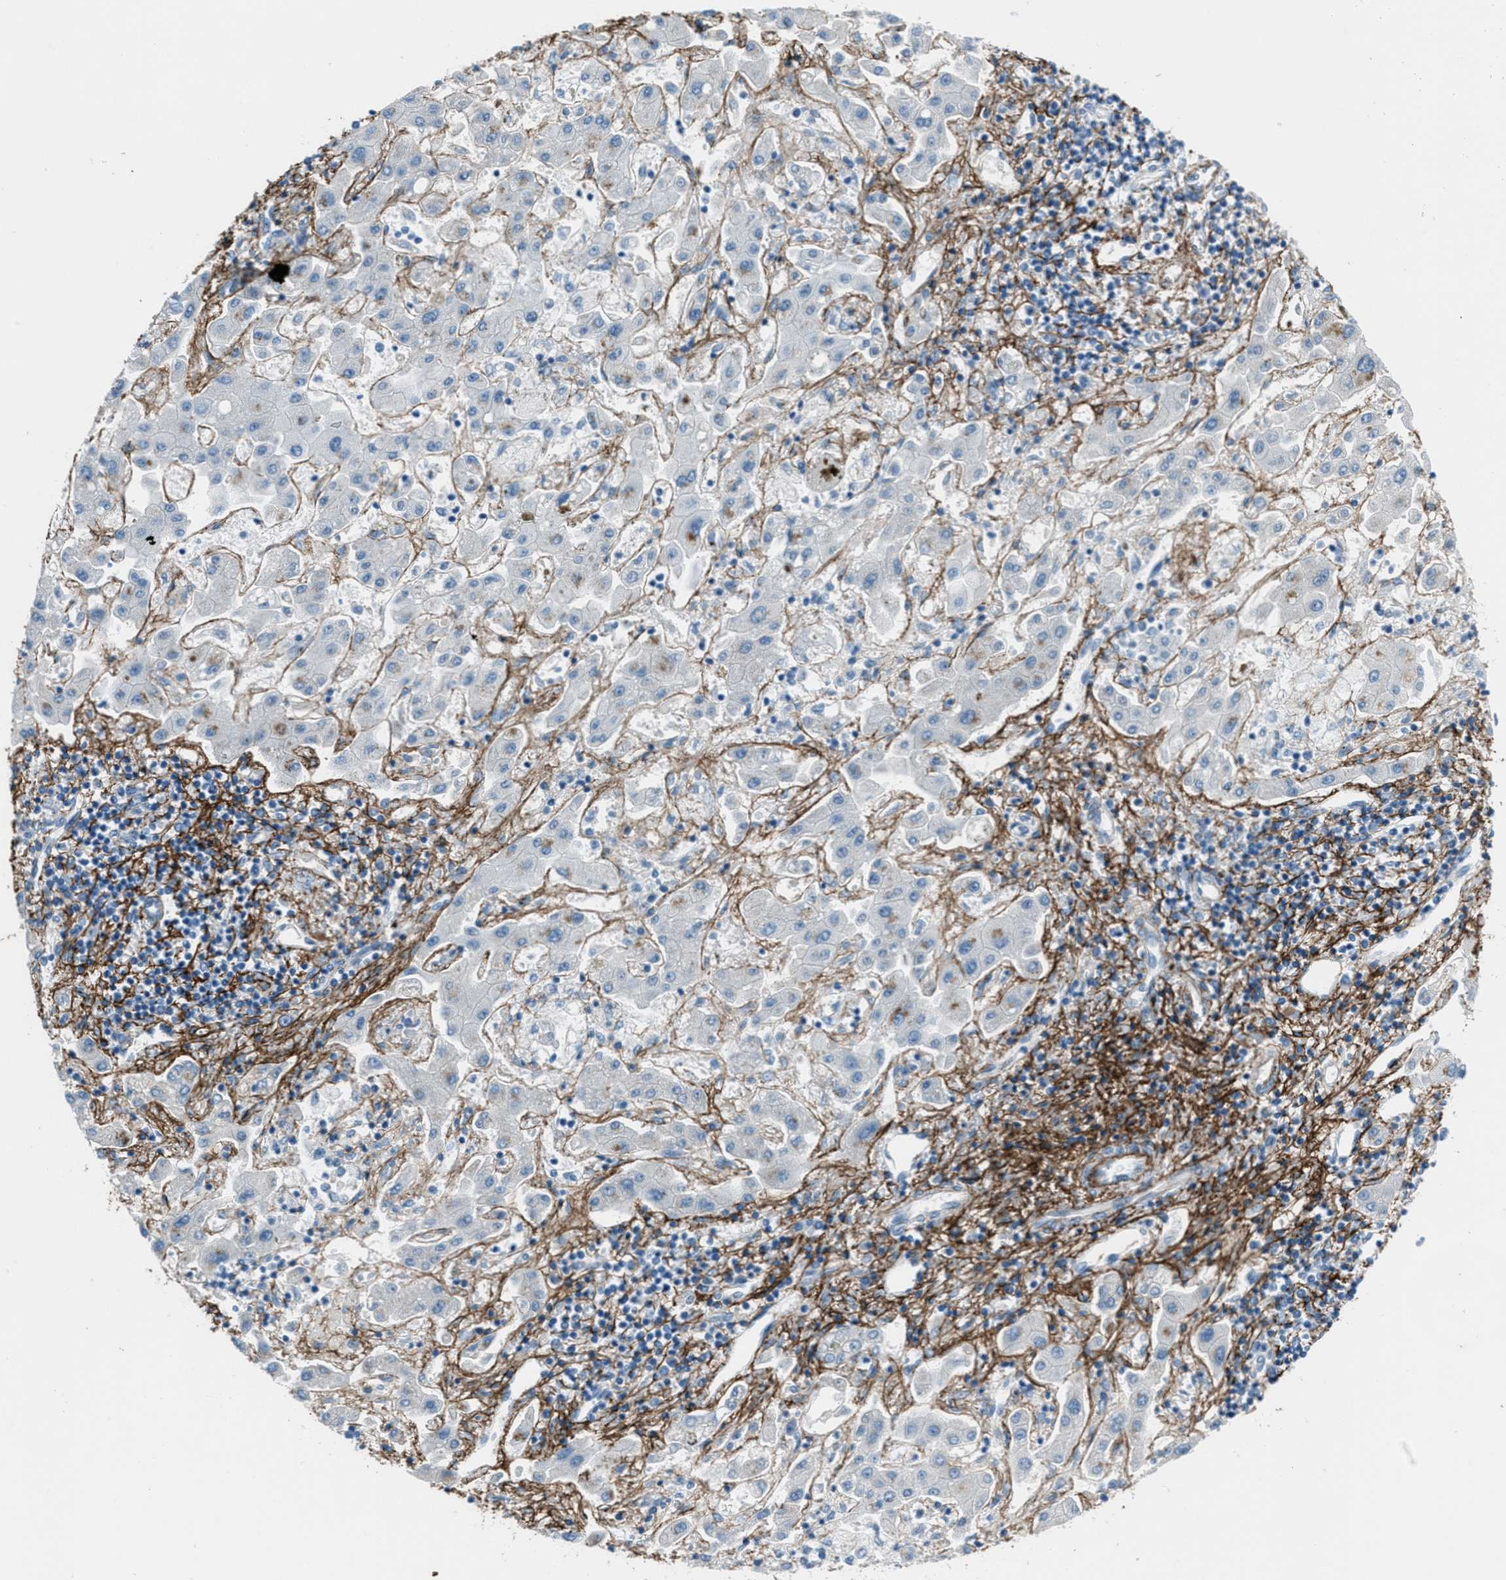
{"staining": {"intensity": "negative", "quantity": "none", "location": "none"}, "tissue": "liver cancer", "cell_type": "Tumor cells", "image_type": "cancer", "snomed": [{"axis": "morphology", "description": "Cholangiocarcinoma"}, {"axis": "topography", "description": "Liver"}], "caption": "High magnification brightfield microscopy of cholangiocarcinoma (liver) stained with DAB (brown) and counterstained with hematoxylin (blue): tumor cells show no significant staining.", "gene": "FBN1", "patient": {"sex": "male", "age": 50}}